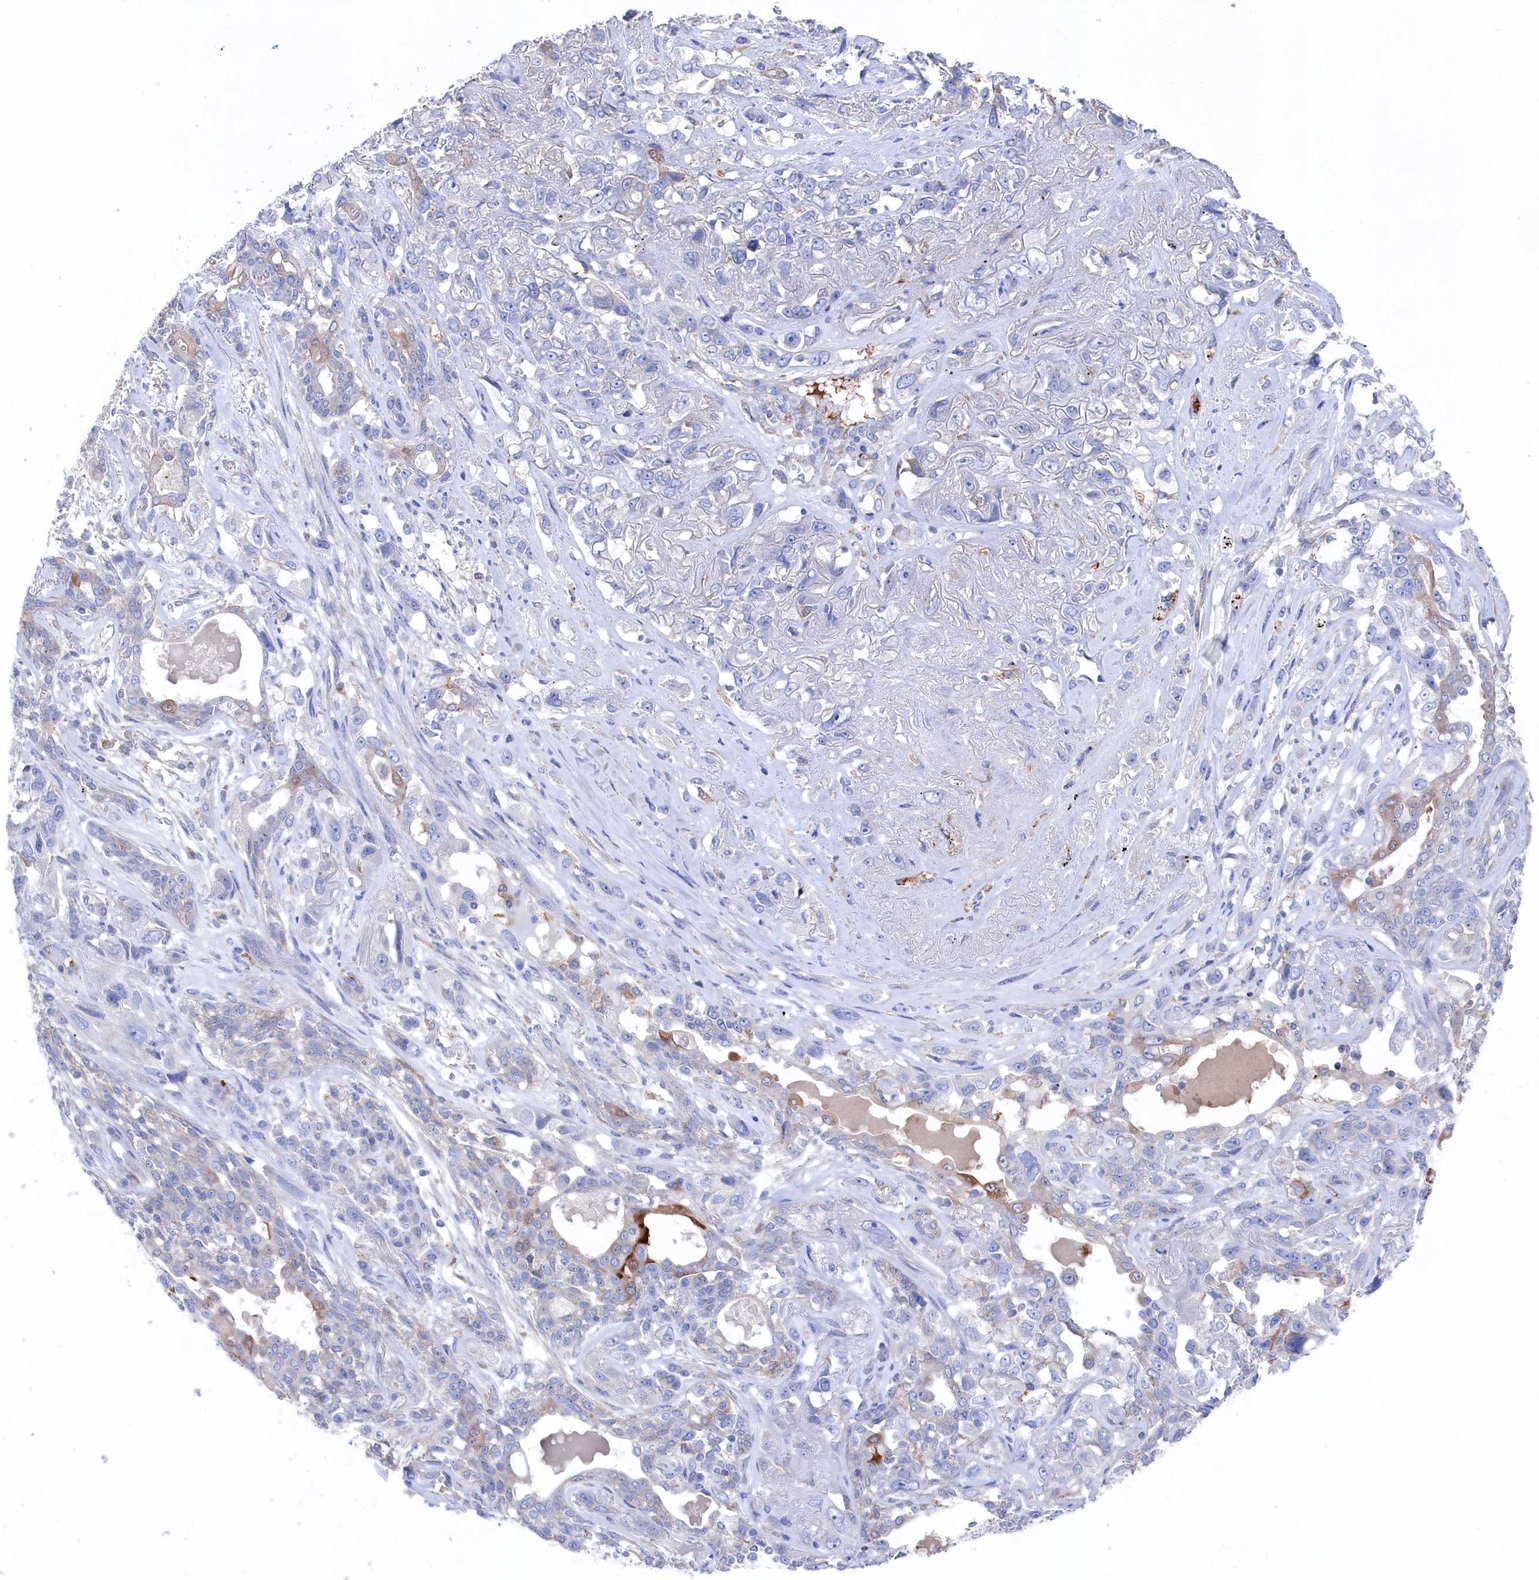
{"staining": {"intensity": "negative", "quantity": "none", "location": "none"}, "tissue": "lung cancer", "cell_type": "Tumor cells", "image_type": "cancer", "snomed": [{"axis": "morphology", "description": "Squamous cell carcinoma, NOS"}, {"axis": "topography", "description": "Lung"}], "caption": "Immunohistochemistry (IHC) photomicrograph of neoplastic tissue: lung cancer (squamous cell carcinoma) stained with DAB (3,3'-diaminobenzidine) exhibits no significant protein staining in tumor cells.", "gene": "C12orf73", "patient": {"sex": "female", "age": 70}}